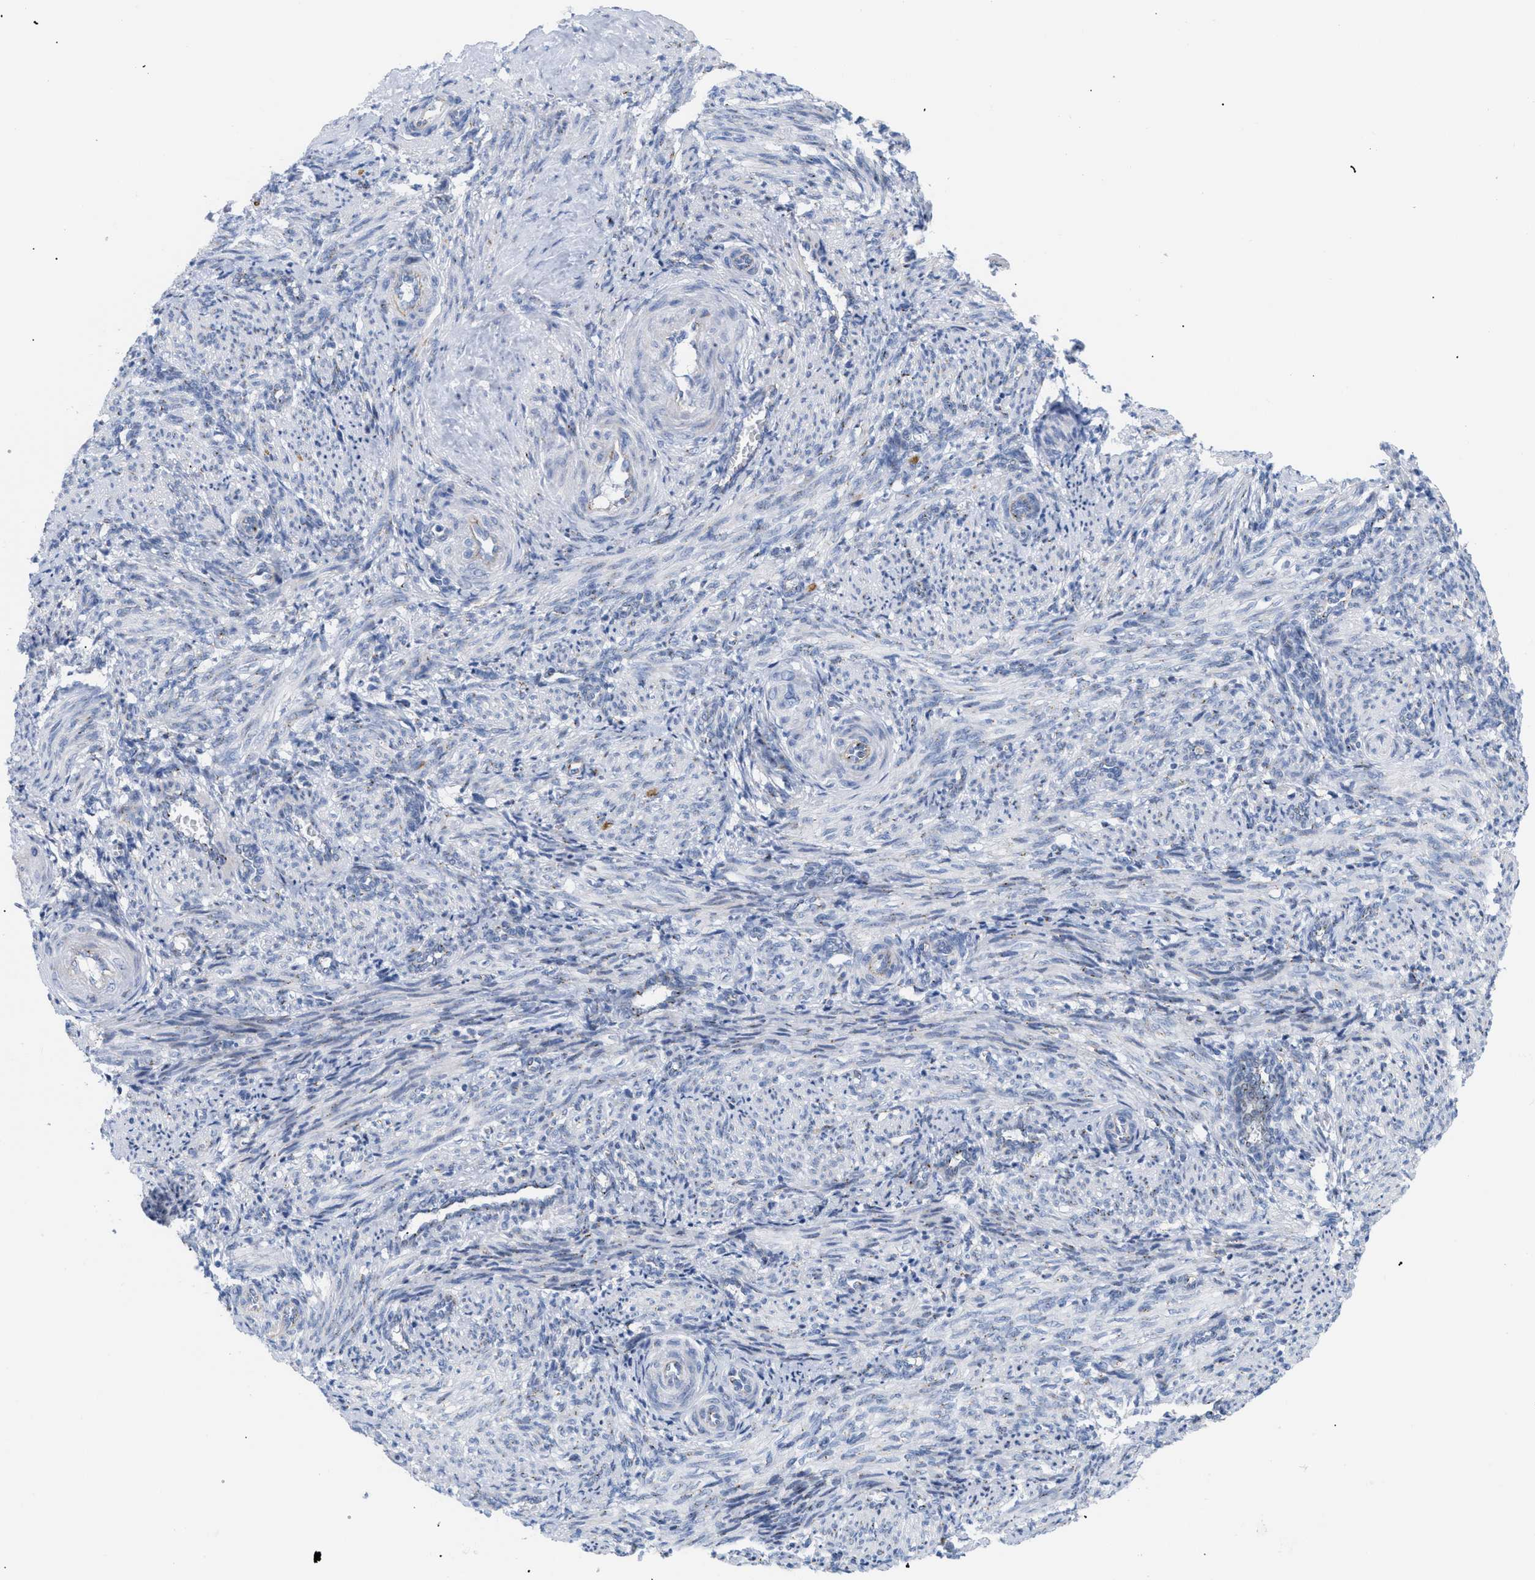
{"staining": {"intensity": "negative", "quantity": "none", "location": "none"}, "tissue": "smooth muscle", "cell_type": "Smooth muscle cells", "image_type": "normal", "snomed": [{"axis": "morphology", "description": "Normal tissue, NOS"}, {"axis": "topography", "description": "Endometrium"}], "caption": "Immunohistochemistry (IHC) image of normal smooth muscle stained for a protein (brown), which demonstrates no staining in smooth muscle cells.", "gene": "TMEM17", "patient": {"sex": "female", "age": 33}}